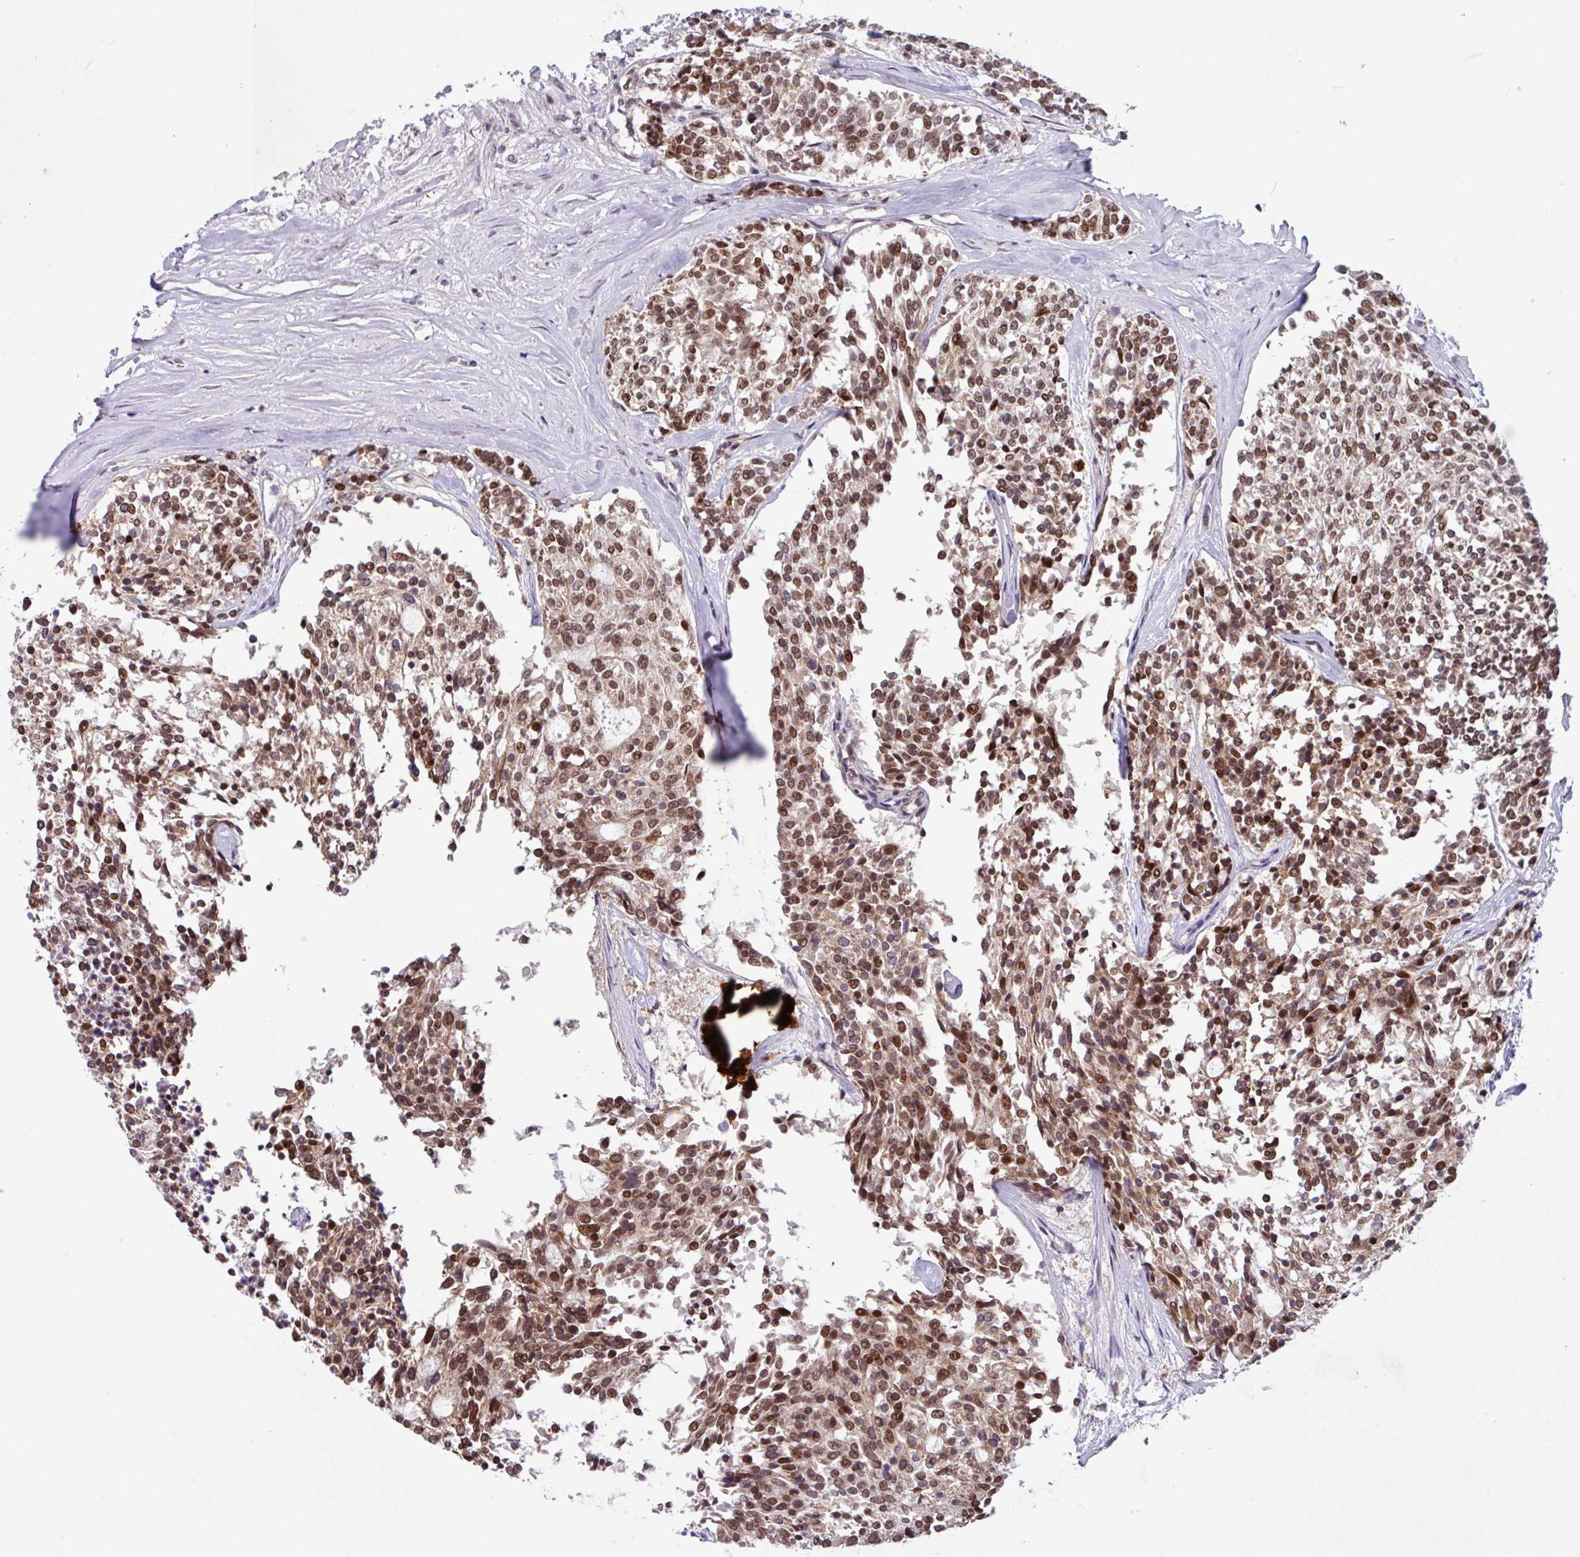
{"staining": {"intensity": "moderate", "quantity": ">75%", "location": "nuclear"}, "tissue": "carcinoid", "cell_type": "Tumor cells", "image_type": "cancer", "snomed": [{"axis": "morphology", "description": "Carcinoid, malignant, NOS"}, {"axis": "topography", "description": "Pancreas"}], "caption": "The histopathology image reveals staining of malignant carcinoid, revealing moderate nuclear protein positivity (brown color) within tumor cells.", "gene": "BRD3", "patient": {"sex": "female", "age": 54}}